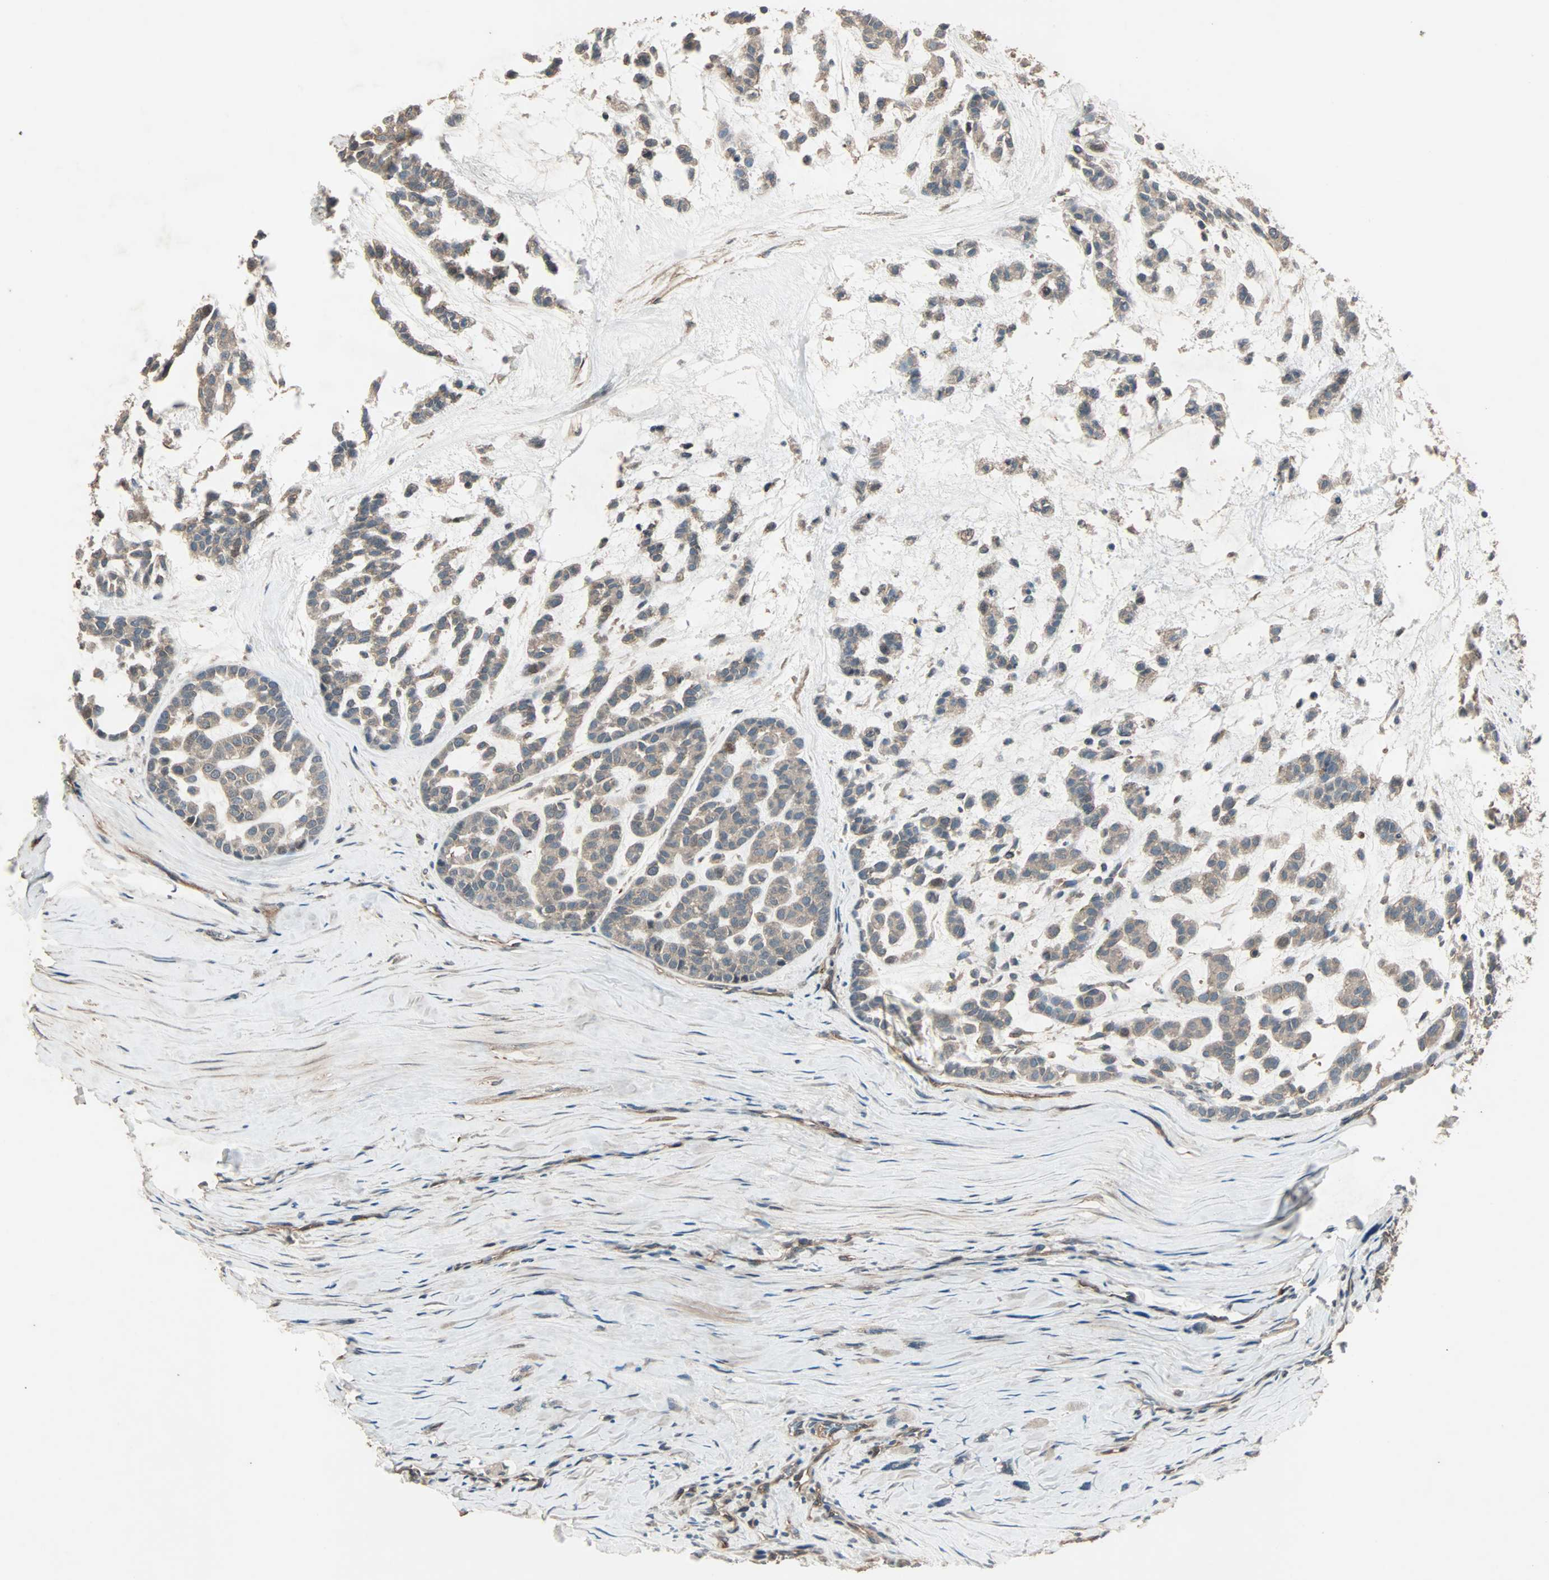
{"staining": {"intensity": "weak", "quantity": ">75%", "location": "cytoplasmic/membranous"}, "tissue": "head and neck cancer", "cell_type": "Tumor cells", "image_type": "cancer", "snomed": [{"axis": "morphology", "description": "Adenocarcinoma, NOS"}, {"axis": "morphology", "description": "Adenoma, NOS"}, {"axis": "topography", "description": "Head-Neck"}], "caption": "Approximately >75% of tumor cells in head and neck cancer exhibit weak cytoplasmic/membranous protein staining as visualized by brown immunohistochemical staining.", "gene": "GCK", "patient": {"sex": "female", "age": 55}}